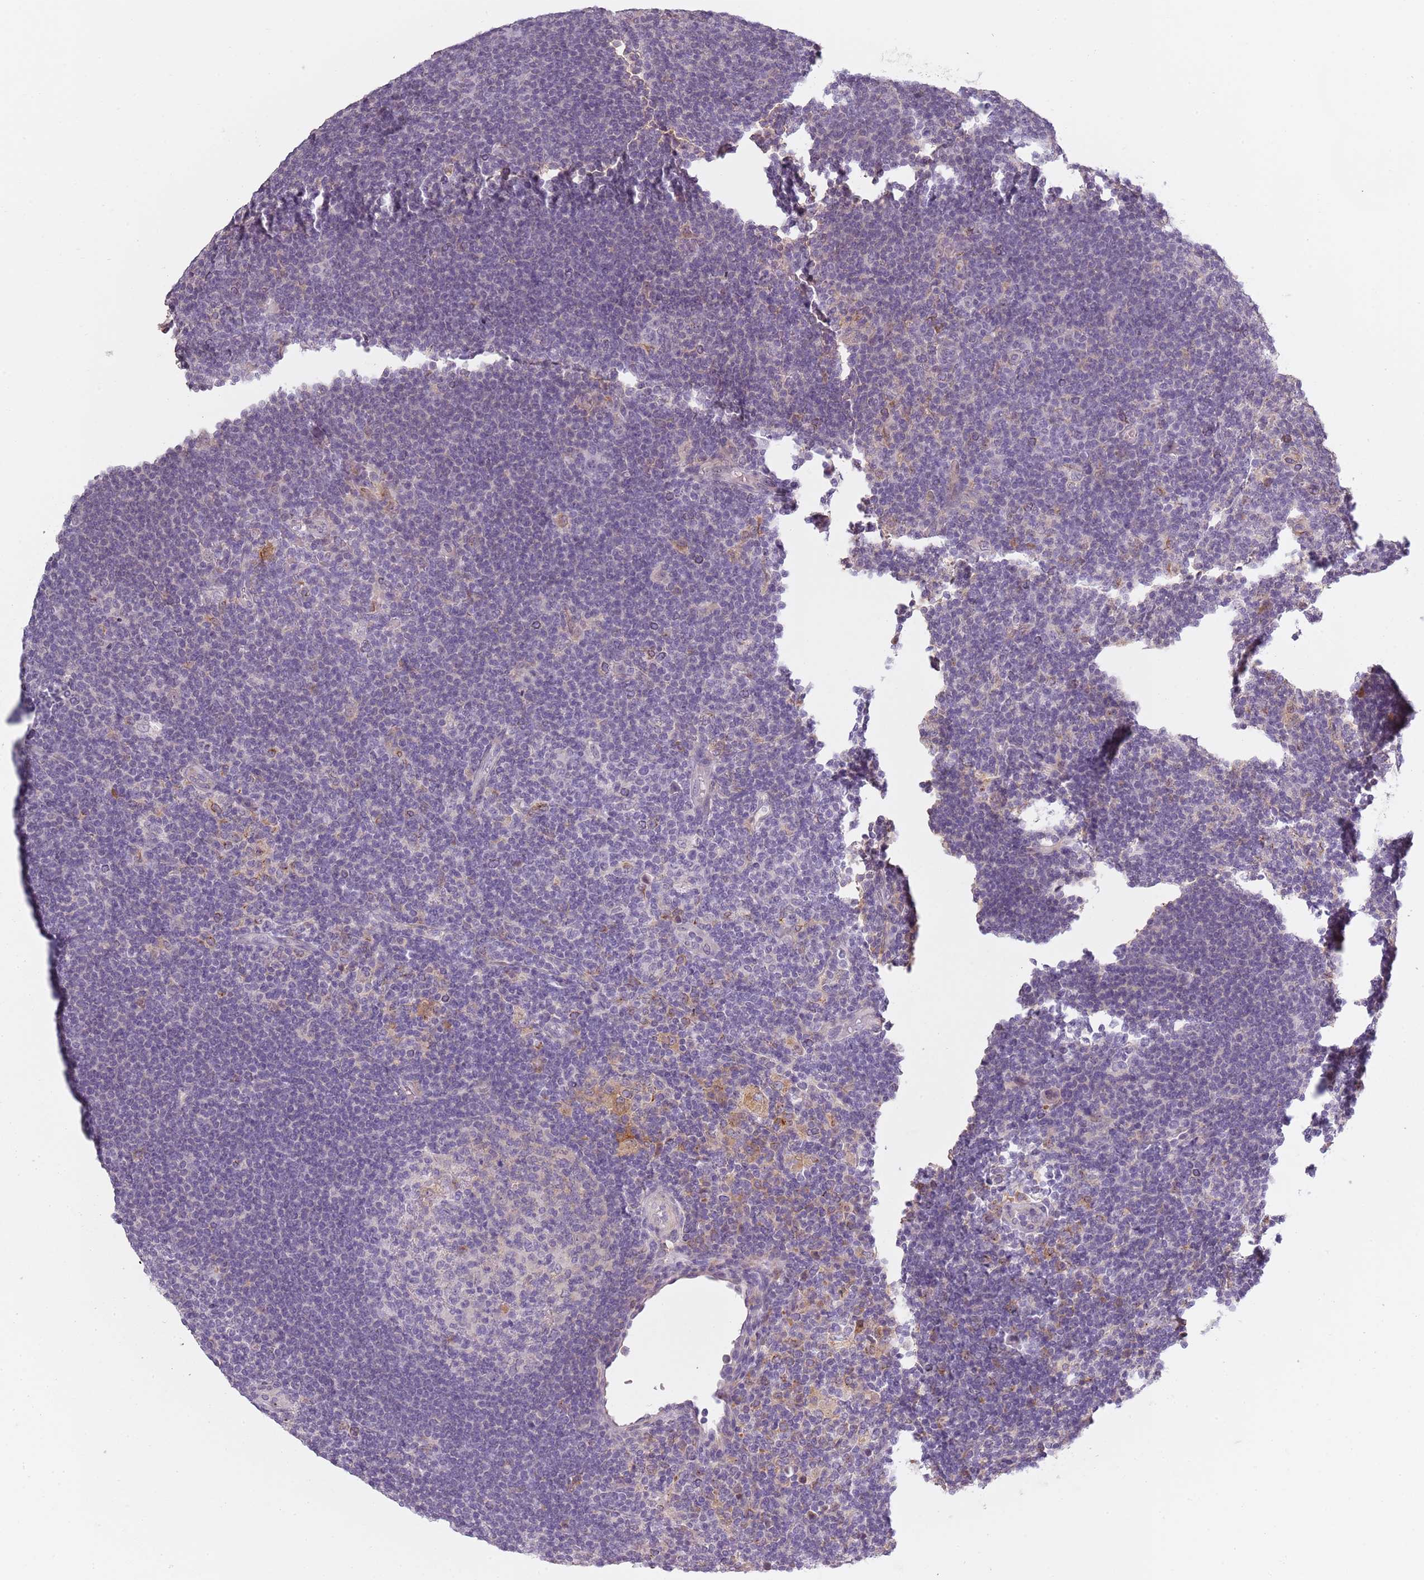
{"staining": {"intensity": "negative", "quantity": "none", "location": "none"}, "tissue": "lymphoma", "cell_type": "Tumor cells", "image_type": "cancer", "snomed": [{"axis": "morphology", "description": "Hodgkin's disease, NOS"}, {"axis": "topography", "description": "Lymph node"}], "caption": "A photomicrograph of lymphoma stained for a protein exhibits no brown staining in tumor cells.", "gene": "CC2D2B", "patient": {"sex": "female", "age": 57}}